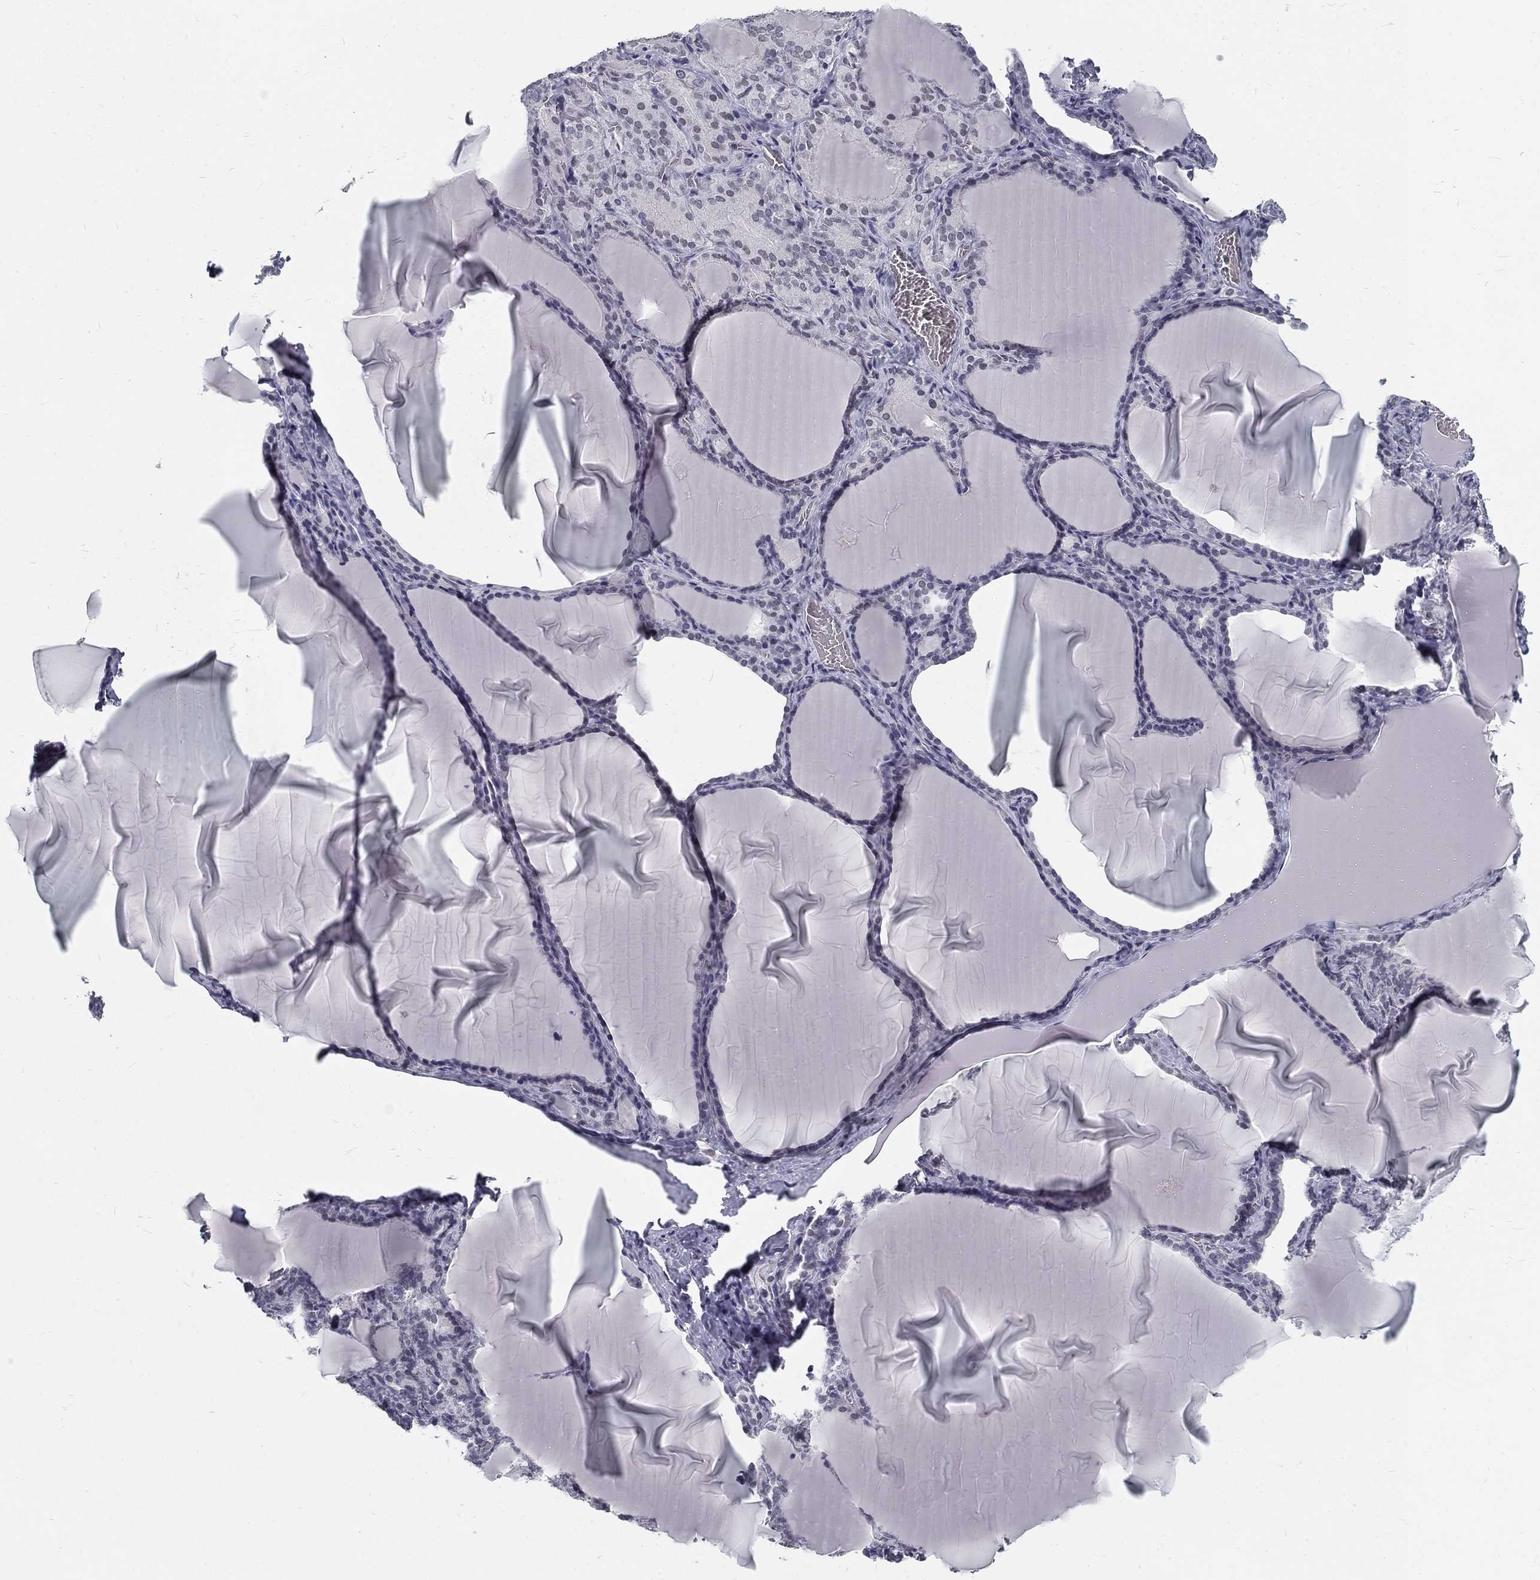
{"staining": {"intensity": "negative", "quantity": "none", "location": "none"}, "tissue": "thyroid gland", "cell_type": "Glandular cells", "image_type": "normal", "snomed": [{"axis": "morphology", "description": "Normal tissue, NOS"}, {"axis": "morphology", "description": "Hyperplasia, NOS"}, {"axis": "topography", "description": "Thyroid gland"}], "caption": "There is no significant expression in glandular cells of thyroid gland. (IHC, brightfield microscopy, high magnification).", "gene": "SNORC", "patient": {"sex": "female", "age": 27}}